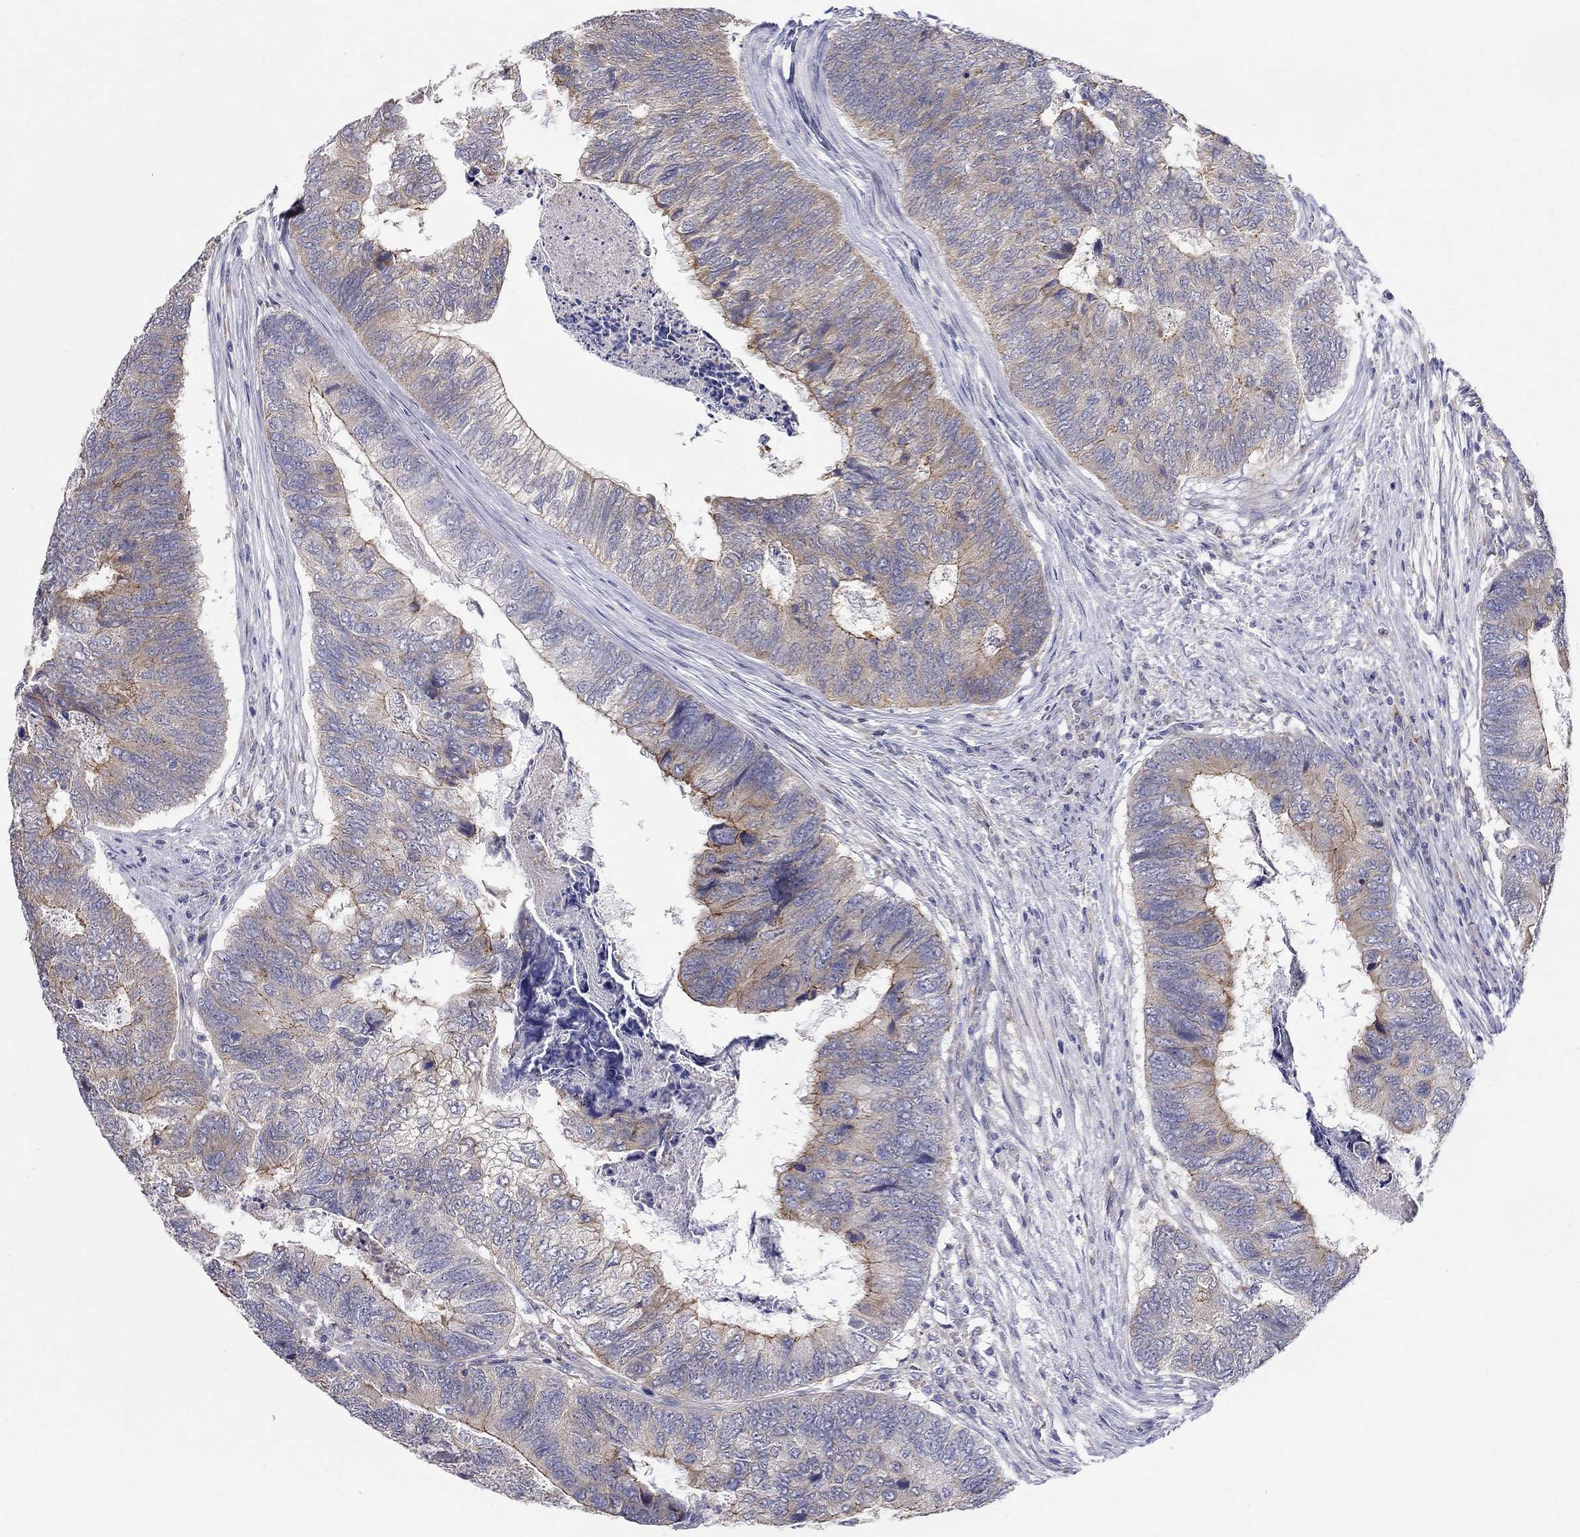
{"staining": {"intensity": "strong", "quantity": "25%-75%", "location": "cytoplasmic/membranous"}, "tissue": "colorectal cancer", "cell_type": "Tumor cells", "image_type": "cancer", "snomed": [{"axis": "morphology", "description": "Adenocarcinoma, NOS"}, {"axis": "topography", "description": "Colon"}], "caption": "Approximately 25%-75% of tumor cells in colorectal adenocarcinoma reveal strong cytoplasmic/membranous protein expression as visualized by brown immunohistochemical staining.", "gene": "QRFPR", "patient": {"sex": "female", "age": 67}}